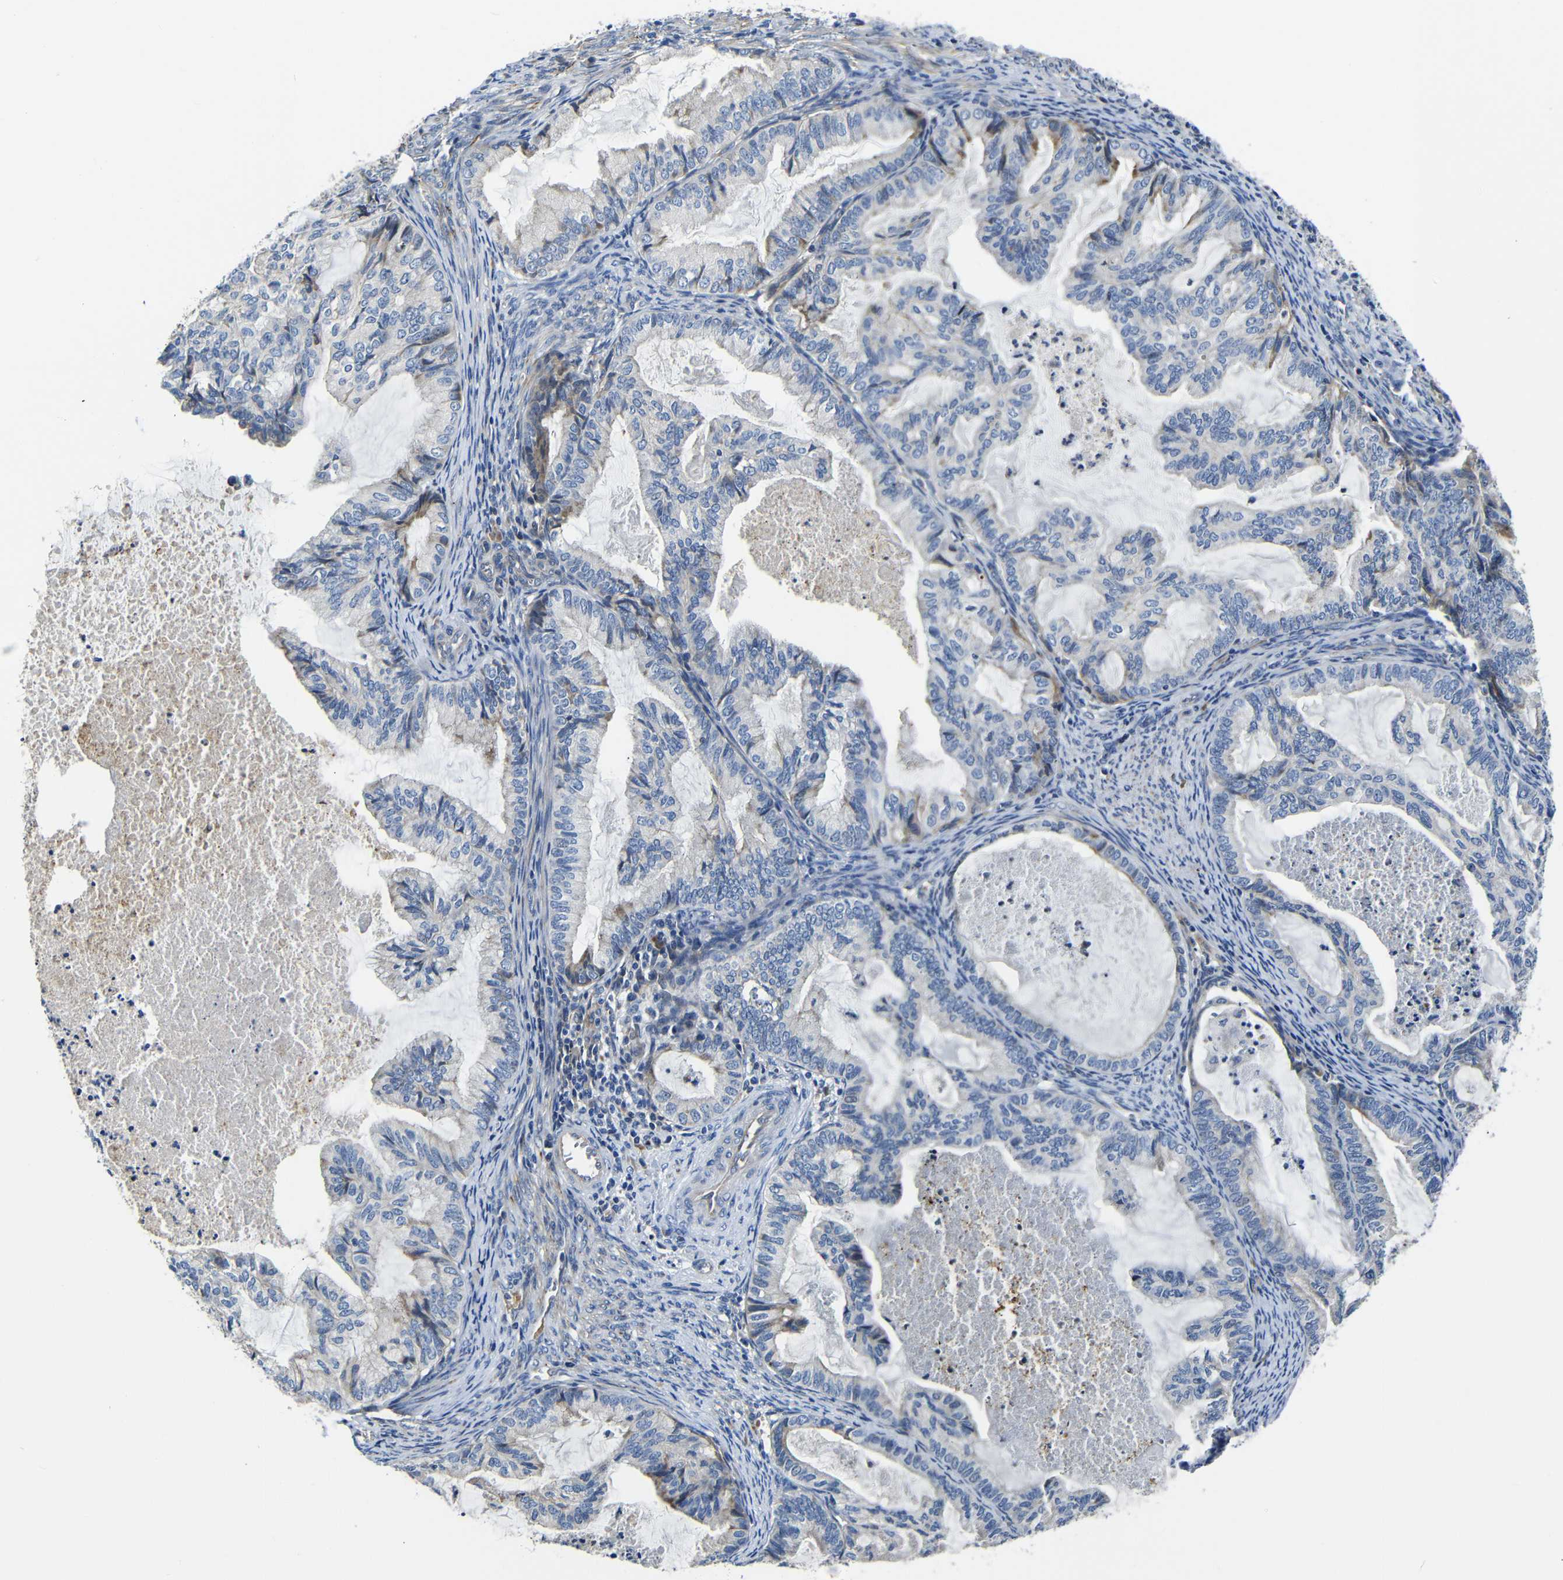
{"staining": {"intensity": "weak", "quantity": "<25%", "location": "cytoplasmic/membranous"}, "tissue": "cervical cancer", "cell_type": "Tumor cells", "image_type": "cancer", "snomed": [{"axis": "morphology", "description": "Normal tissue, NOS"}, {"axis": "morphology", "description": "Adenocarcinoma, NOS"}, {"axis": "topography", "description": "Cervix"}, {"axis": "topography", "description": "Endometrium"}], "caption": "Cervical adenocarcinoma stained for a protein using IHC displays no staining tumor cells.", "gene": "AFDN", "patient": {"sex": "female", "age": 86}}